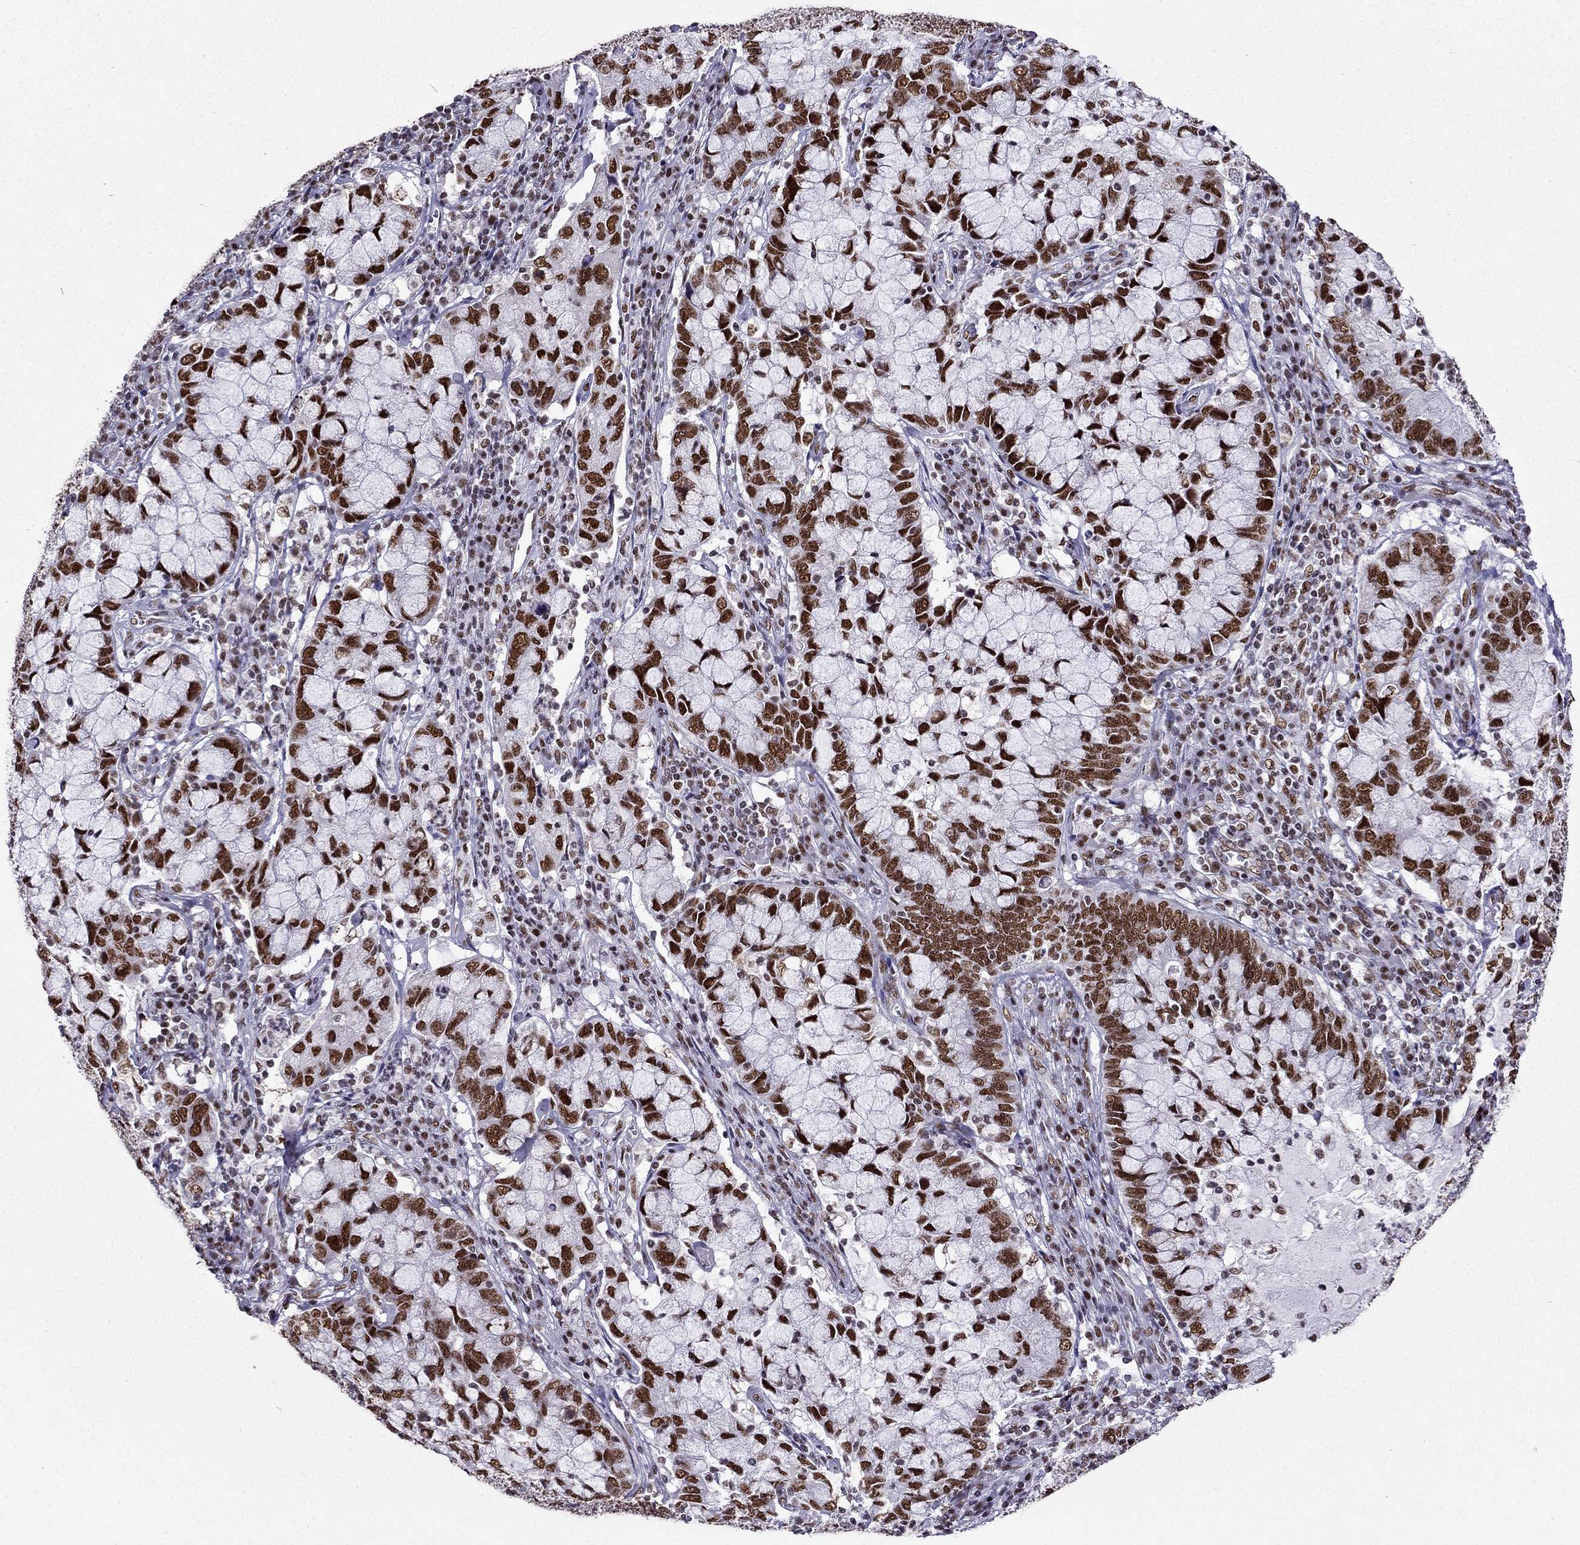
{"staining": {"intensity": "strong", "quantity": ">75%", "location": "nuclear"}, "tissue": "cervical cancer", "cell_type": "Tumor cells", "image_type": "cancer", "snomed": [{"axis": "morphology", "description": "Adenocarcinoma, NOS"}, {"axis": "topography", "description": "Cervix"}], "caption": "DAB immunohistochemical staining of human adenocarcinoma (cervical) shows strong nuclear protein positivity in about >75% of tumor cells.", "gene": "ZNF420", "patient": {"sex": "female", "age": 40}}